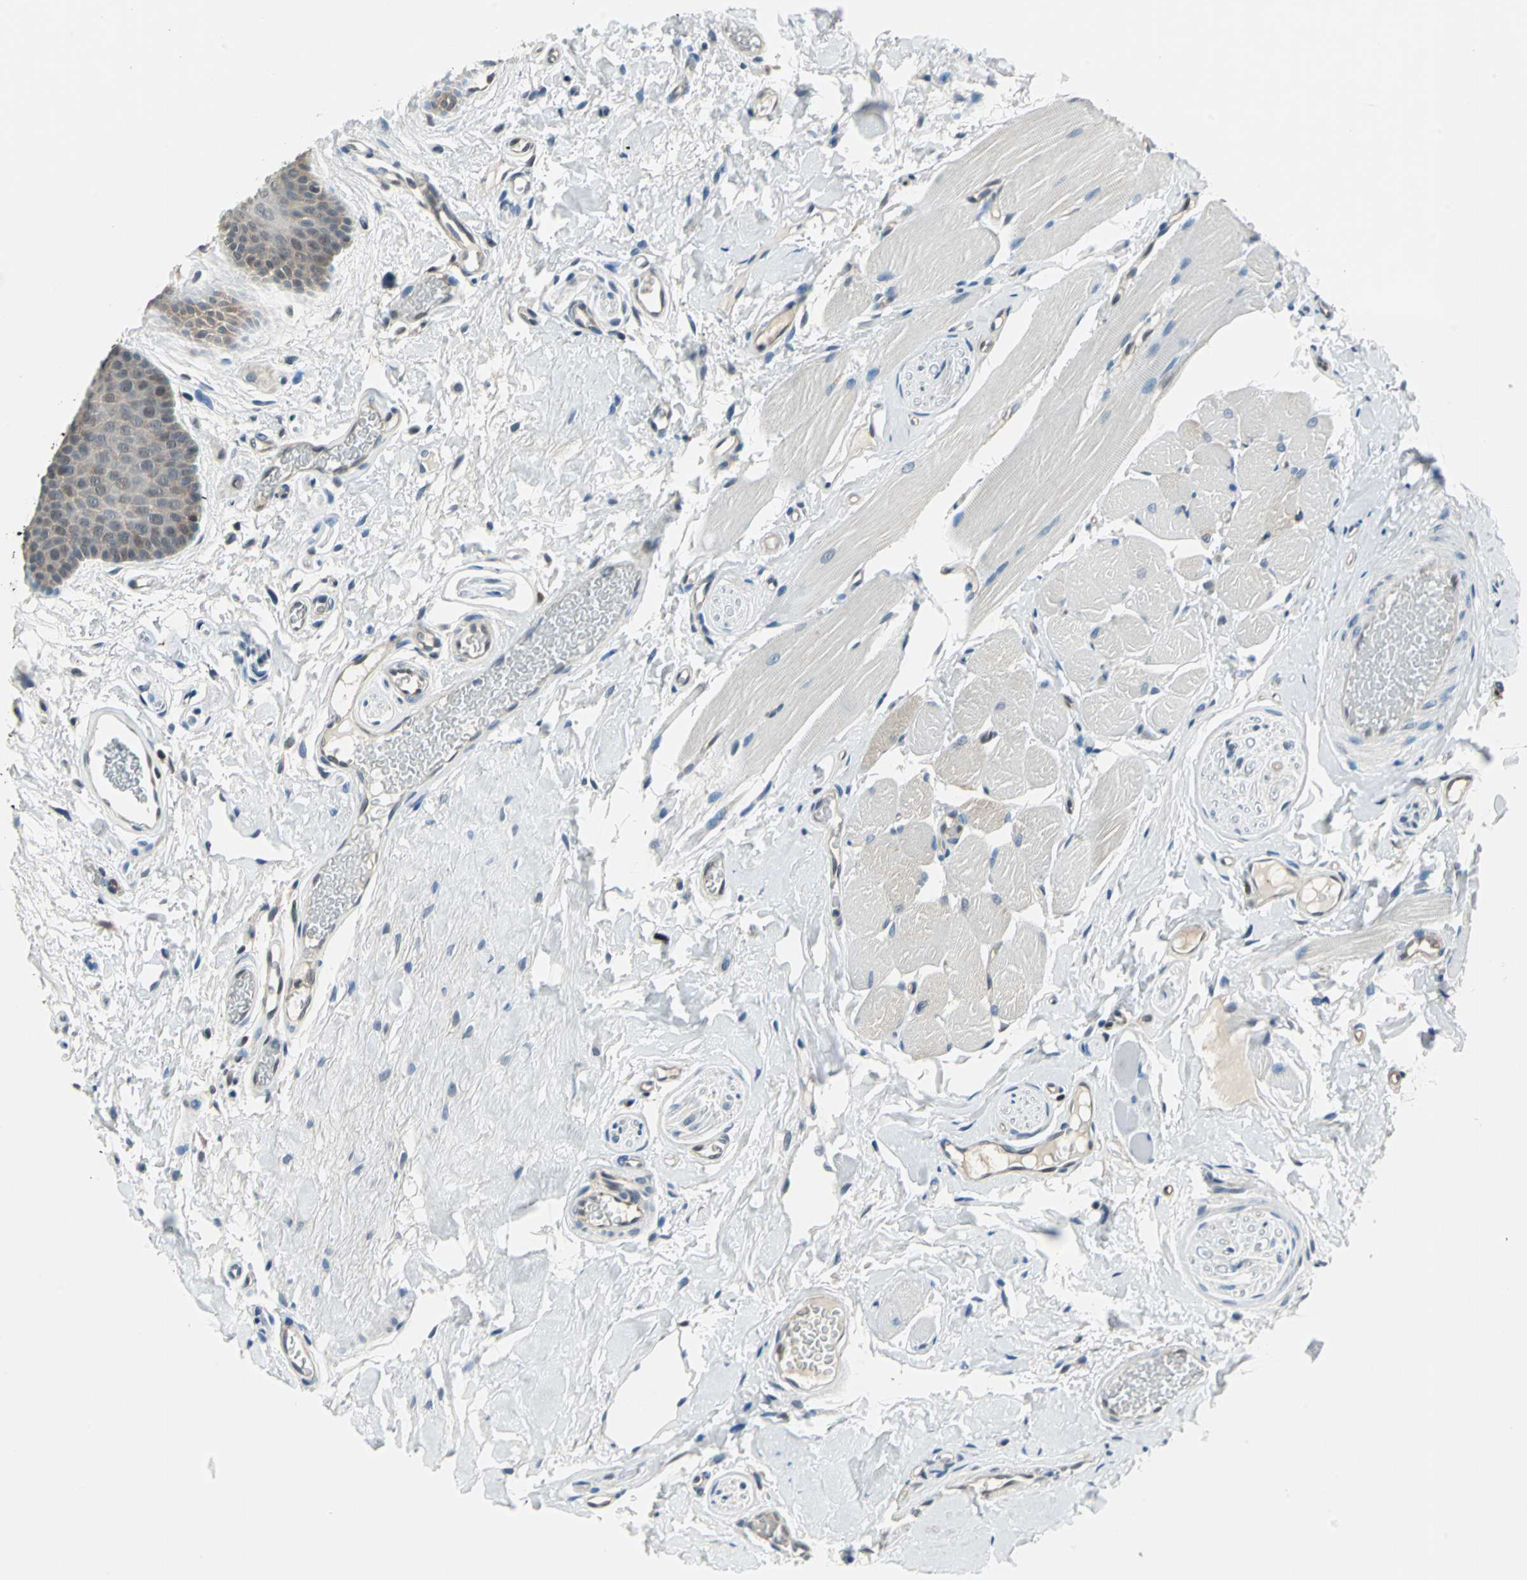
{"staining": {"intensity": "weak", "quantity": "25%-75%", "location": "cytoplasmic/membranous"}, "tissue": "oral mucosa", "cell_type": "Squamous epithelial cells", "image_type": "normal", "snomed": [{"axis": "morphology", "description": "Normal tissue, NOS"}, {"axis": "topography", "description": "Oral tissue"}], "caption": "This micrograph displays IHC staining of unremarkable oral mucosa, with low weak cytoplasmic/membranous positivity in approximately 25%-75% of squamous epithelial cells.", "gene": "PSME1", "patient": {"sex": "male", "age": 54}}